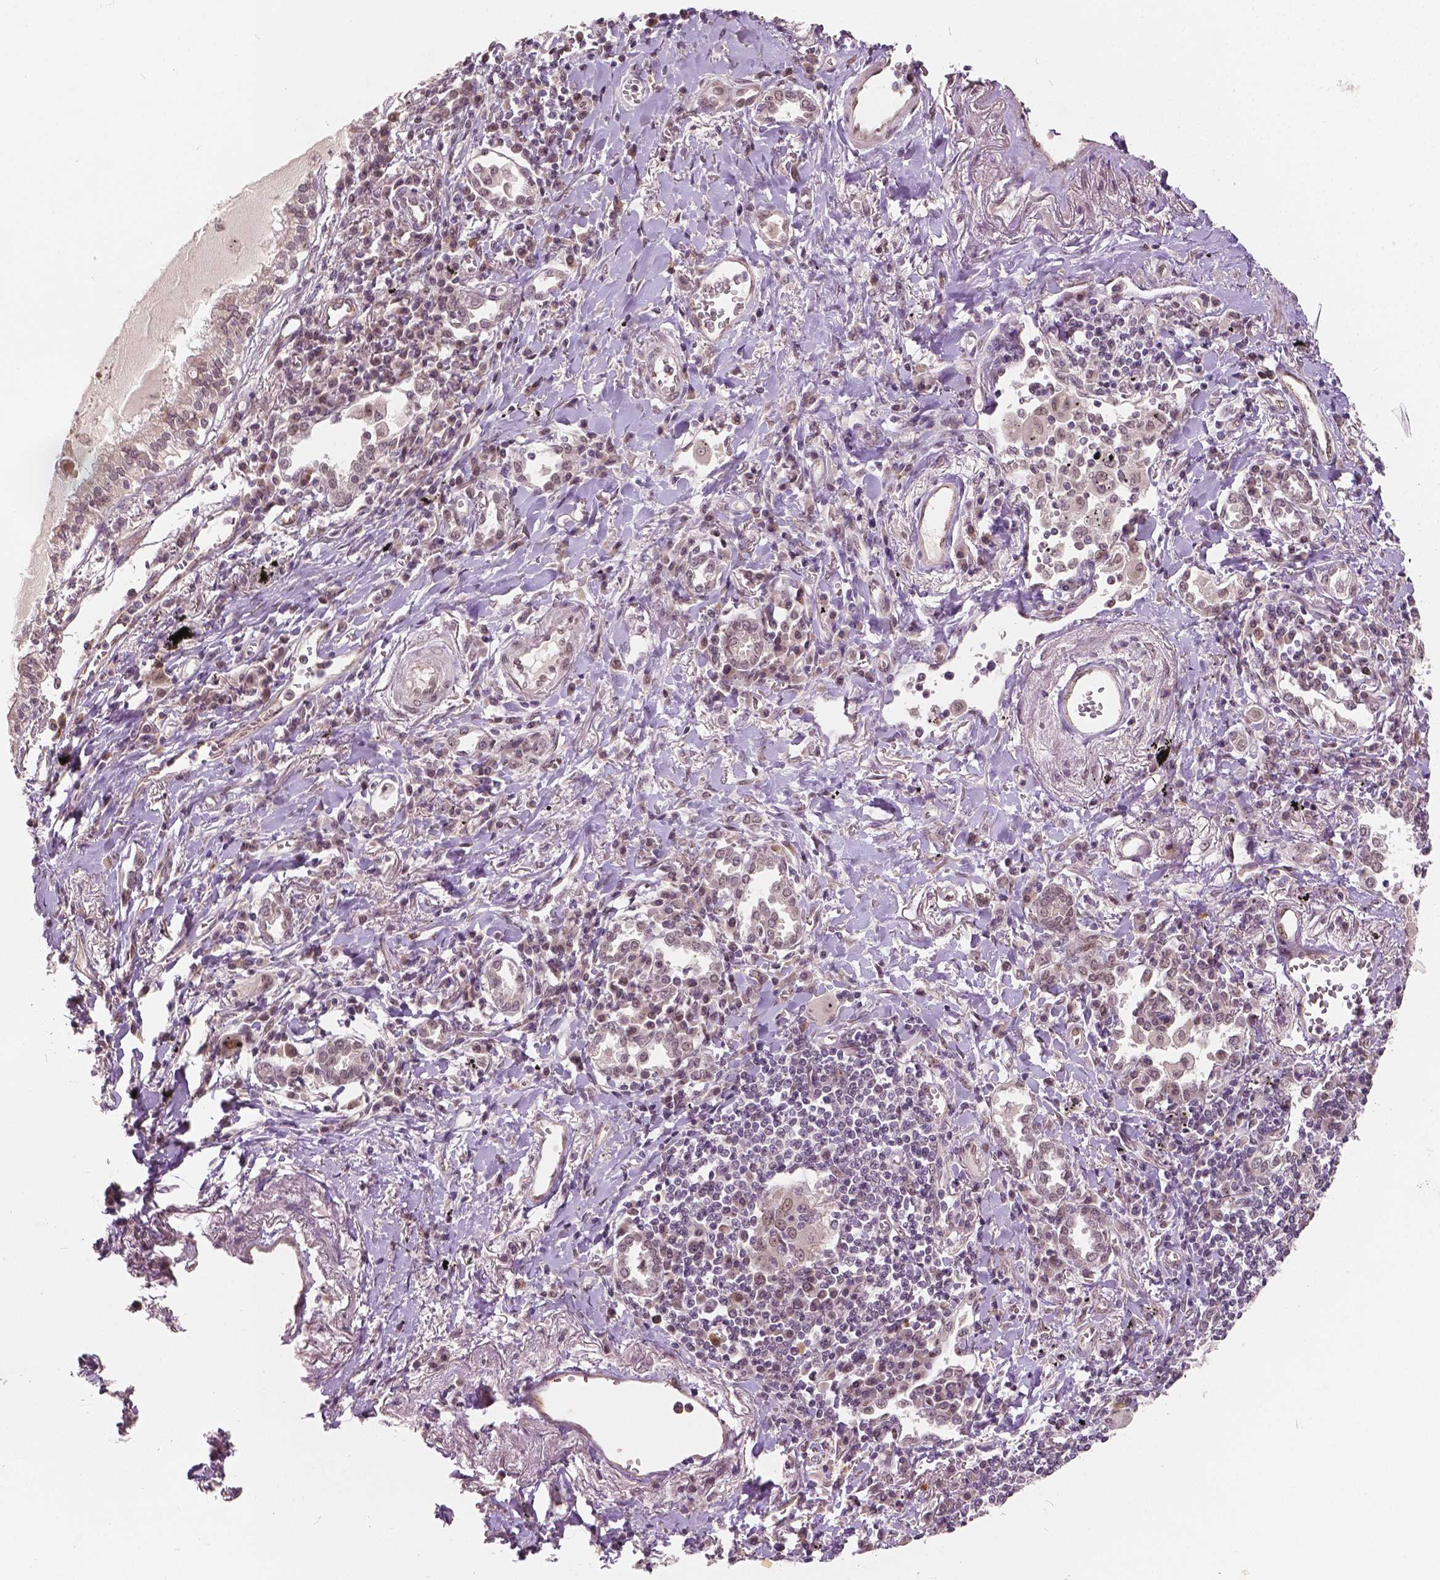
{"staining": {"intensity": "negative", "quantity": "none", "location": "none"}, "tissue": "lung cancer", "cell_type": "Tumor cells", "image_type": "cancer", "snomed": [{"axis": "morphology", "description": "Squamous cell carcinoma, NOS"}, {"axis": "topography", "description": "Lung"}], "caption": "Immunohistochemistry (IHC) histopathology image of neoplastic tissue: squamous cell carcinoma (lung) stained with DAB (3,3'-diaminobenzidine) exhibits no significant protein staining in tumor cells.", "gene": "HMBOX1", "patient": {"sex": "male", "age": 82}}